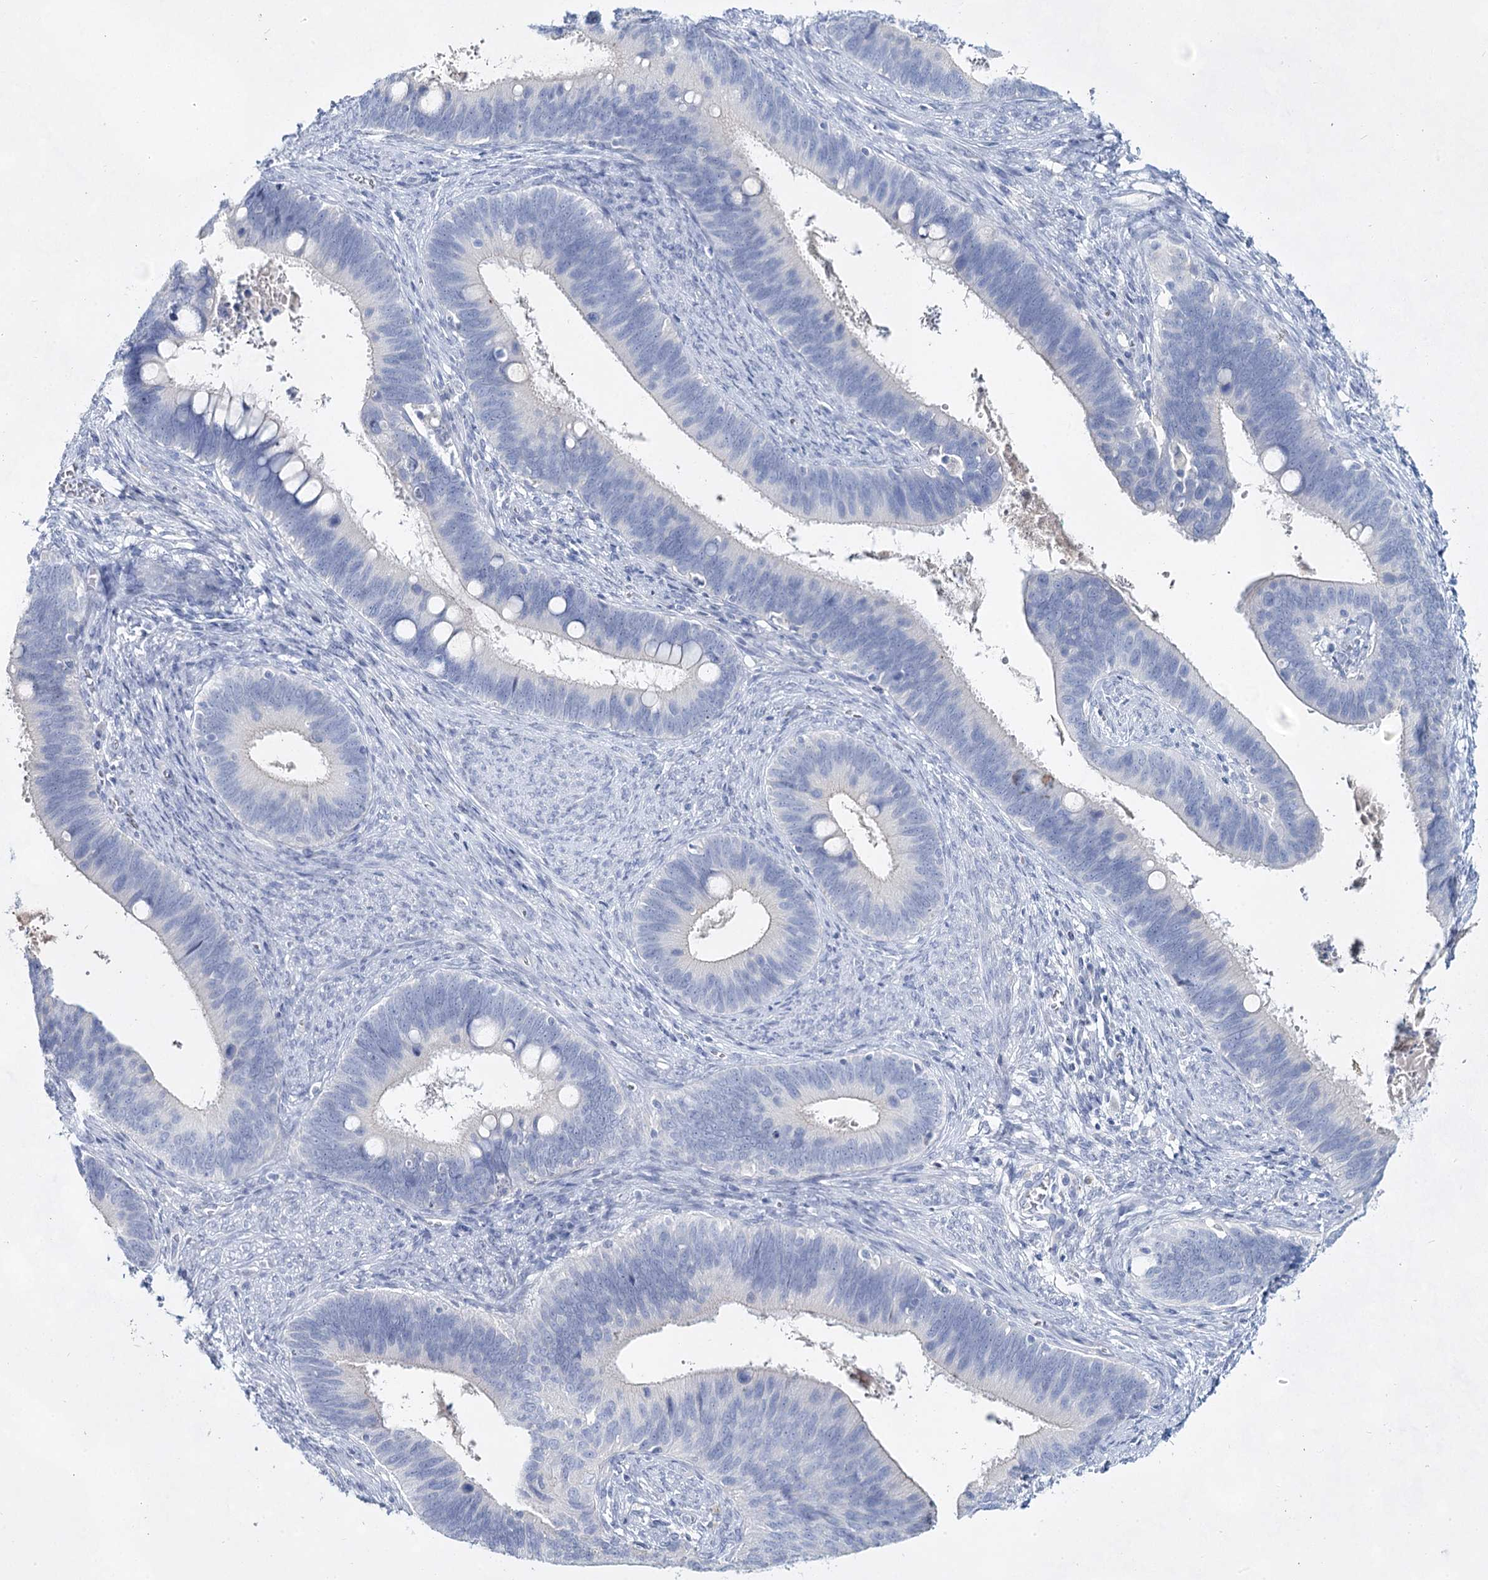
{"staining": {"intensity": "negative", "quantity": "none", "location": "none"}, "tissue": "cervical cancer", "cell_type": "Tumor cells", "image_type": "cancer", "snomed": [{"axis": "morphology", "description": "Adenocarcinoma, NOS"}, {"axis": "topography", "description": "Cervix"}], "caption": "Human adenocarcinoma (cervical) stained for a protein using immunohistochemistry (IHC) displays no positivity in tumor cells.", "gene": "SLC17A2", "patient": {"sex": "female", "age": 42}}